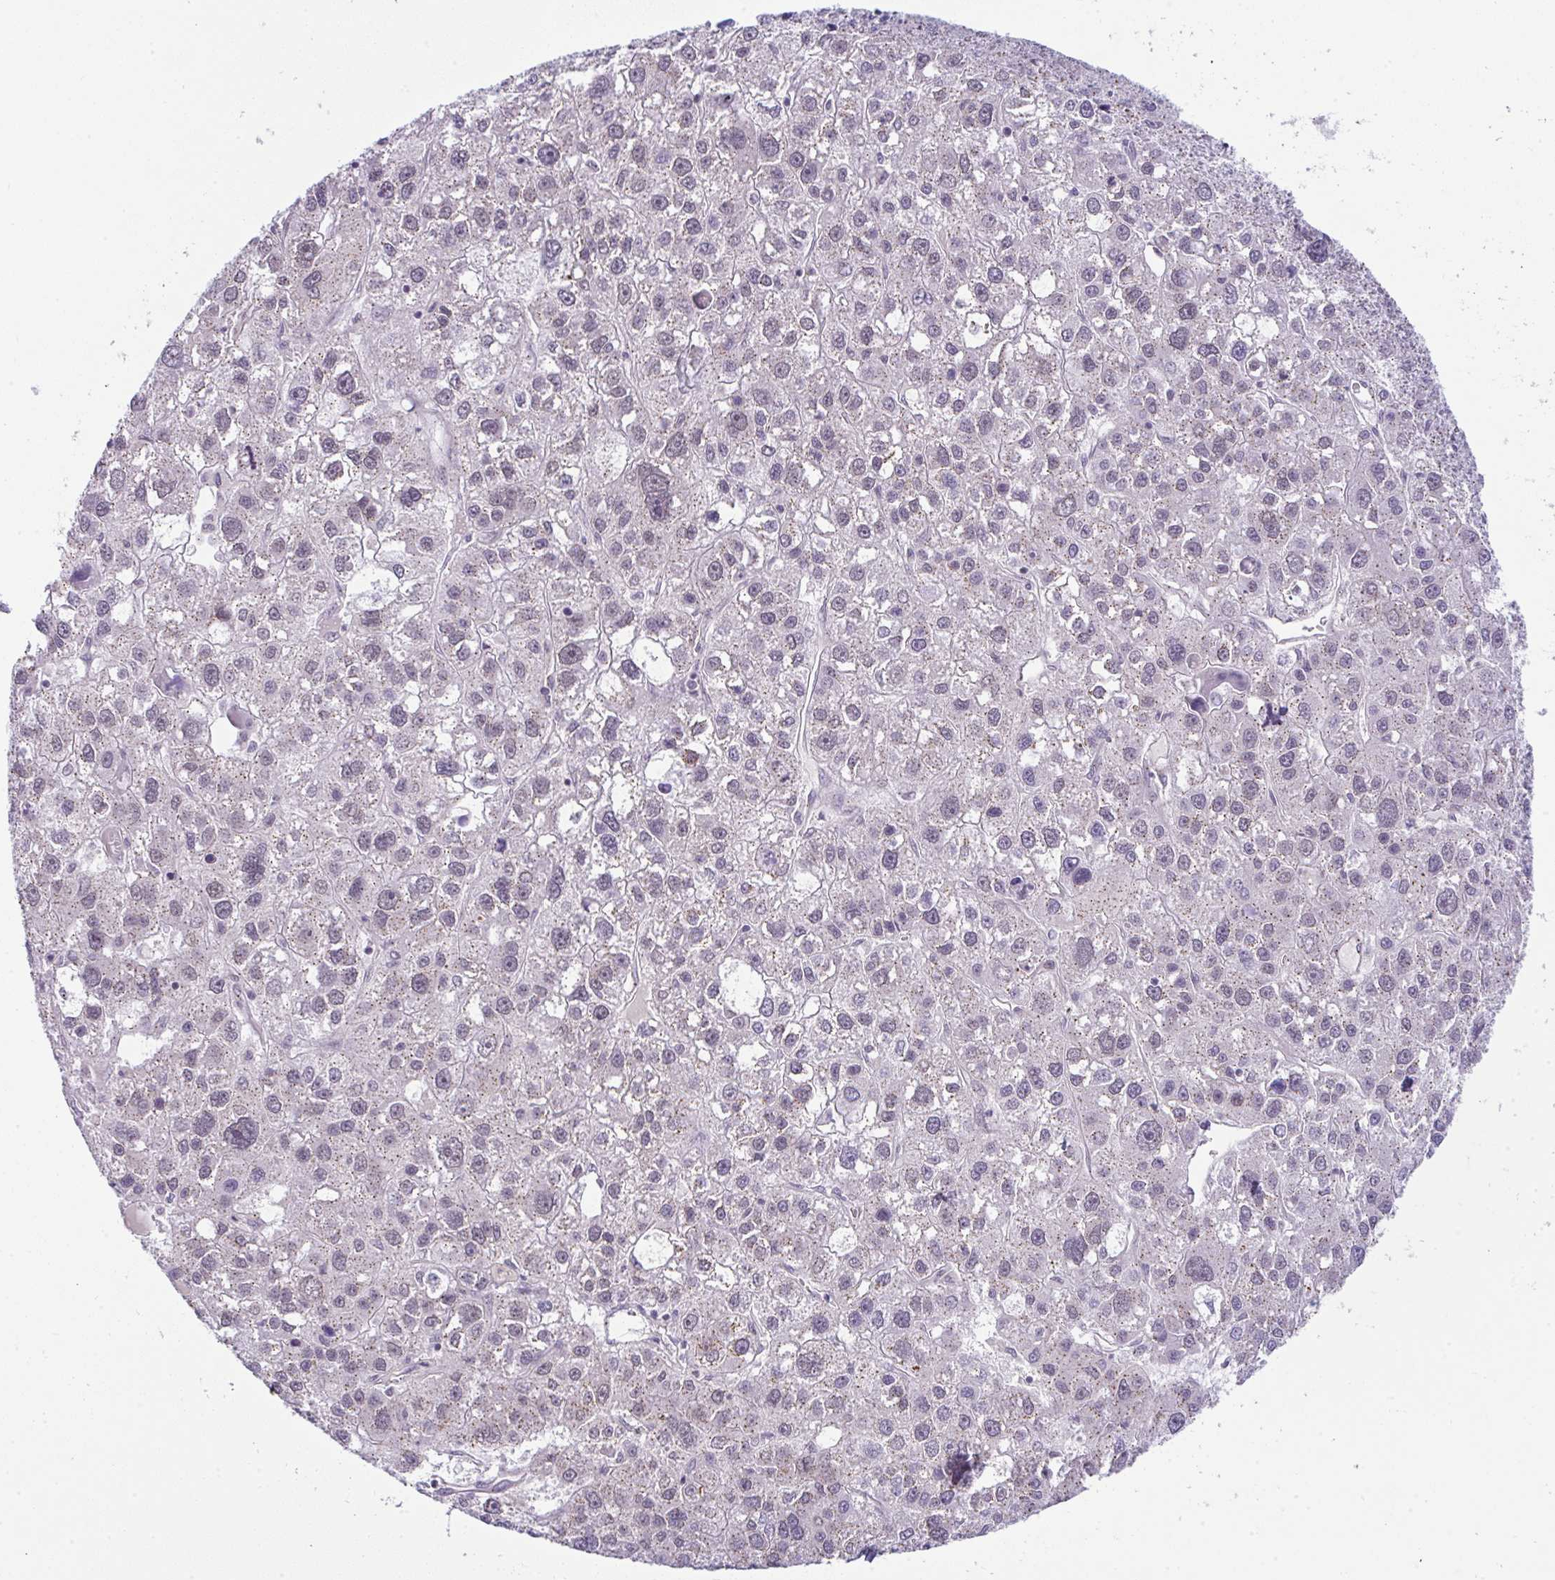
{"staining": {"intensity": "weak", "quantity": "25%-75%", "location": "cytoplasmic/membranous"}, "tissue": "liver cancer", "cell_type": "Tumor cells", "image_type": "cancer", "snomed": [{"axis": "morphology", "description": "Carcinoma, Hepatocellular, NOS"}, {"axis": "topography", "description": "Liver"}], "caption": "DAB (3,3'-diaminobenzidine) immunohistochemical staining of hepatocellular carcinoma (liver) demonstrates weak cytoplasmic/membranous protein positivity in about 25%-75% of tumor cells.", "gene": "FAM177A1", "patient": {"sex": "male", "age": 73}}